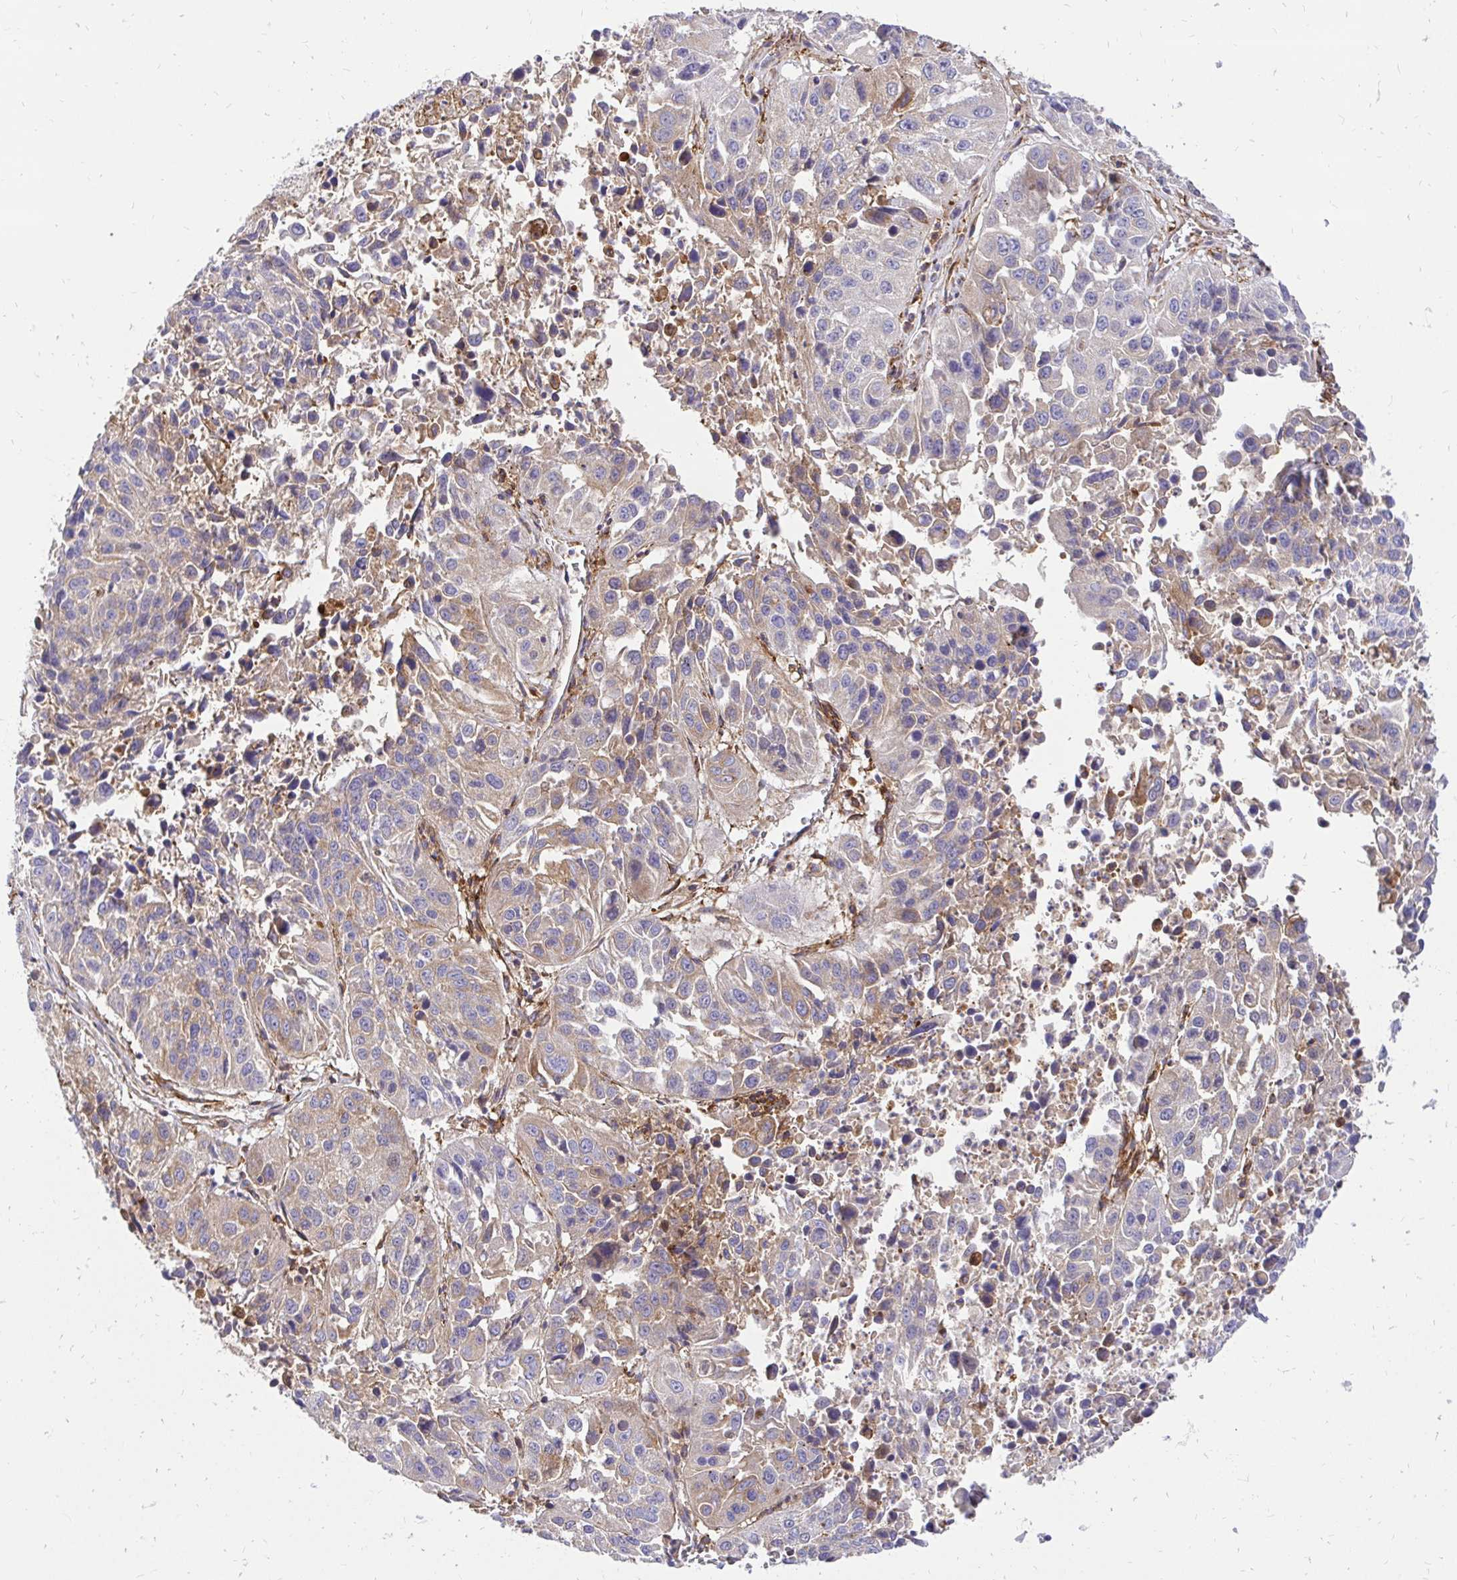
{"staining": {"intensity": "moderate", "quantity": "<25%", "location": "cytoplasmic/membranous"}, "tissue": "lung cancer", "cell_type": "Tumor cells", "image_type": "cancer", "snomed": [{"axis": "morphology", "description": "Squamous cell carcinoma, NOS"}, {"axis": "topography", "description": "Lung"}], "caption": "IHC (DAB (3,3'-diaminobenzidine)) staining of lung squamous cell carcinoma exhibits moderate cytoplasmic/membranous protein positivity in approximately <25% of tumor cells. (DAB IHC, brown staining for protein, blue staining for nuclei).", "gene": "ABCB10", "patient": {"sex": "female", "age": 61}}